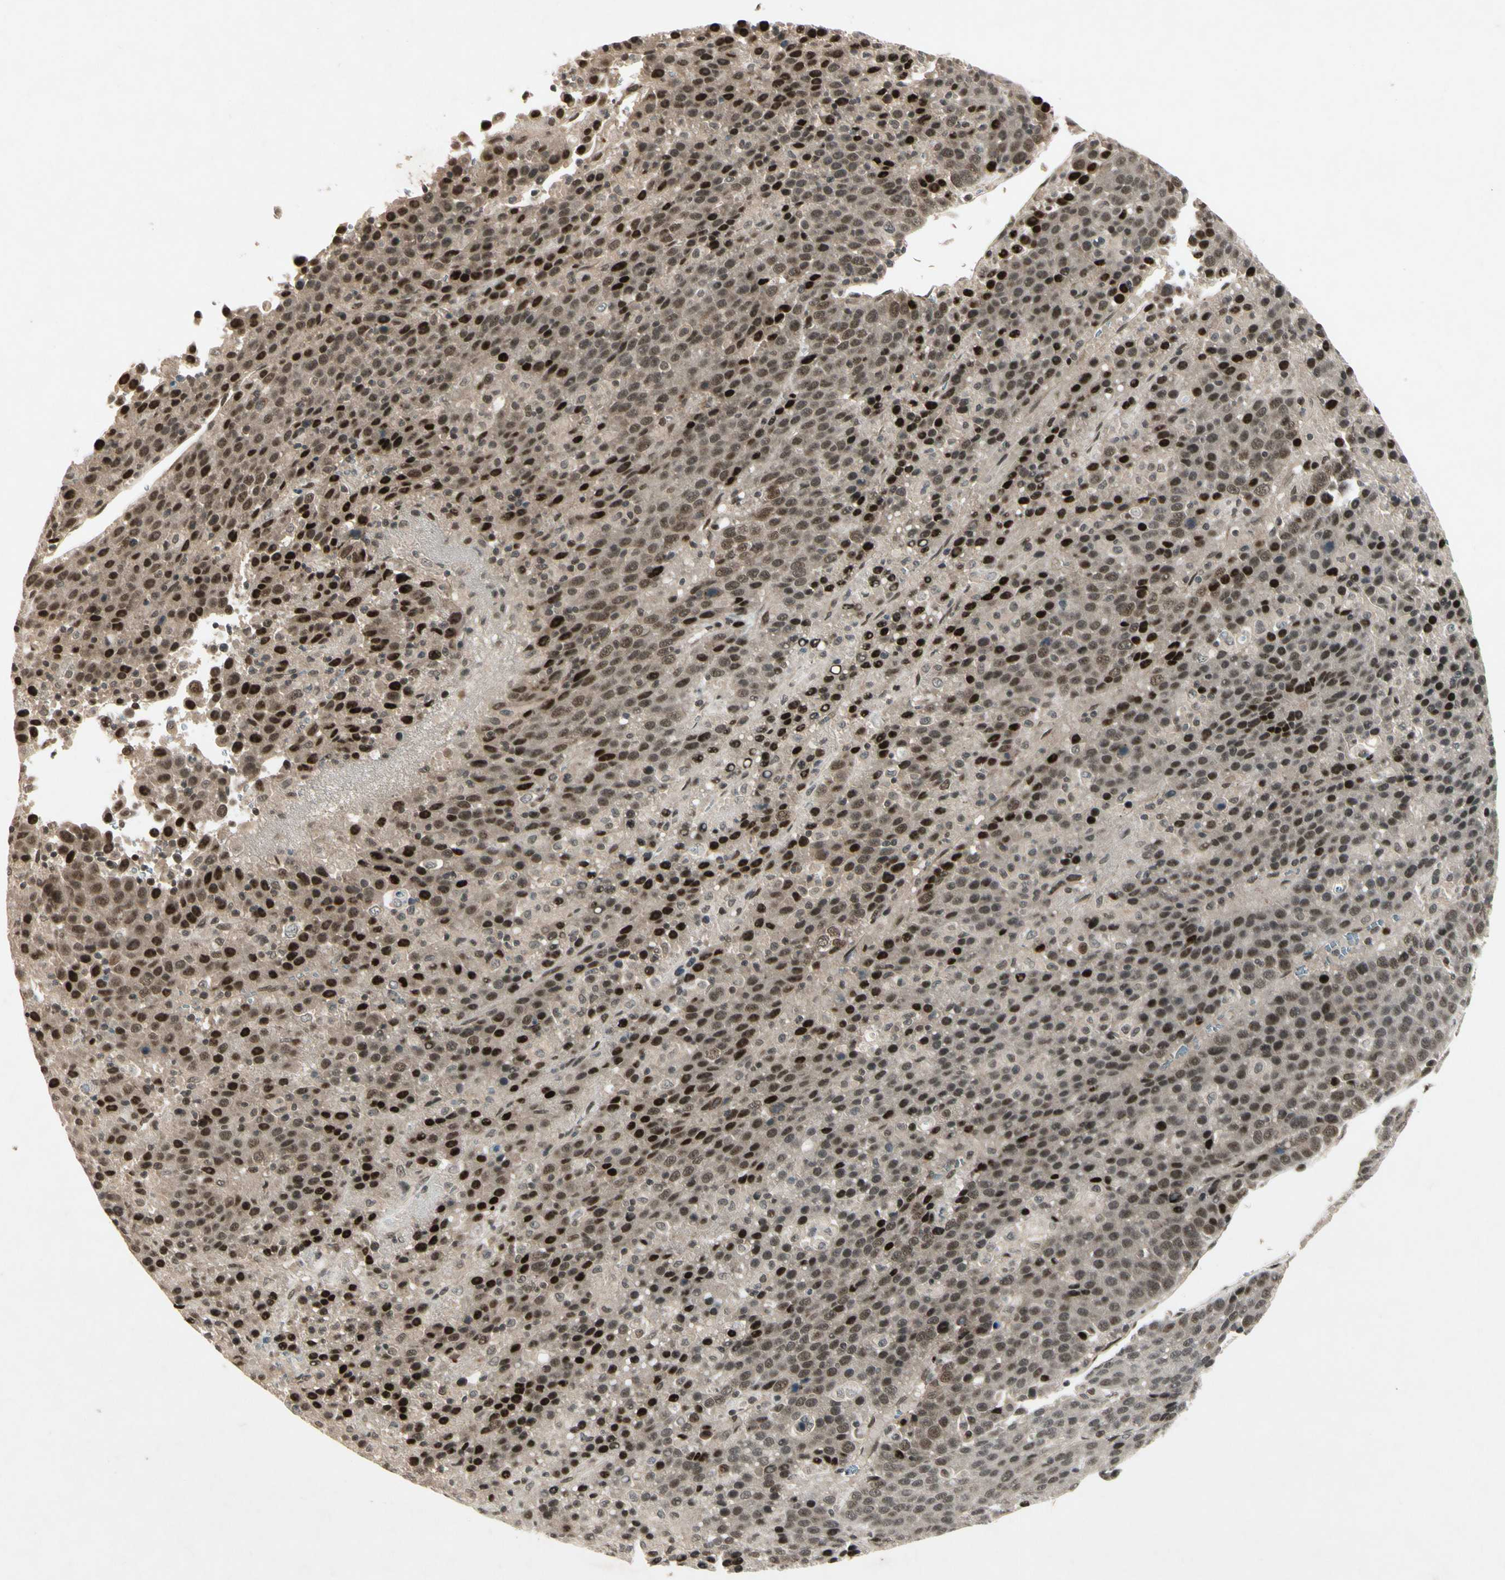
{"staining": {"intensity": "strong", "quantity": "25%-75%", "location": "nuclear"}, "tissue": "liver cancer", "cell_type": "Tumor cells", "image_type": "cancer", "snomed": [{"axis": "morphology", "description": "Carcinoma, Hepatocellular, NOS"}, {"axis": "topography", "description": "Liver"}], "caption": "Protein staining demonstrates strong nuclear expression in approximately 25%-75% of tumor cells in liver hepatocellular carcinoma.", "gene": "CDK11A", "patient": {"sex": "female", "age": 53}}